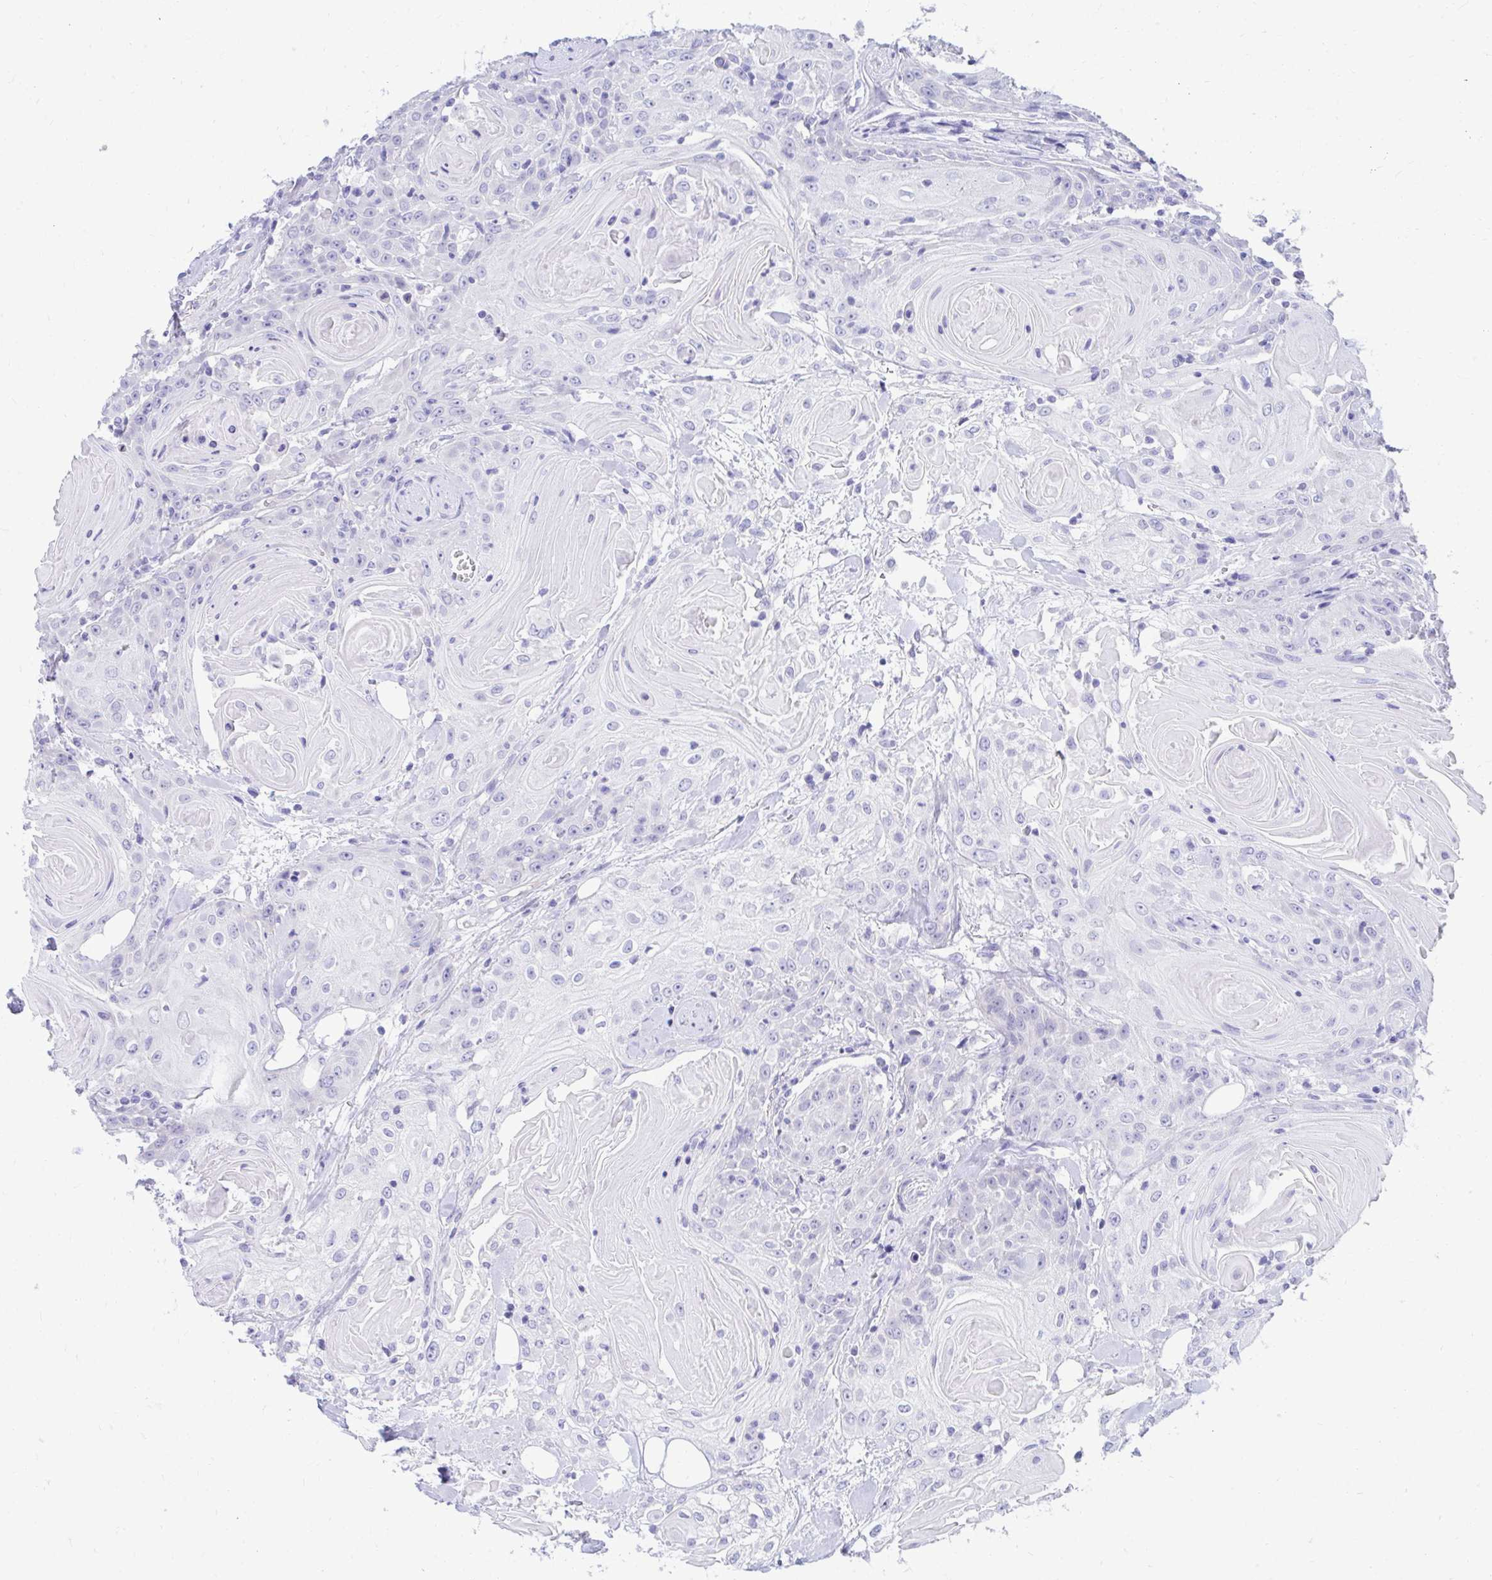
{"staining": {"intensity": "negative", "quantity": "none", "location": "none"}, "tissue": "head and neck cancer", "cell_type": "Tumor cells", "image_type": "cancer", "snomed": [{"axis": "morphology", "description": "Squamous cell carcinoma, NOS"}, {"axis": "topography", "description": "Head-Neck"}], "caption": "The micrograph exhibits no significant expression in tumor cells of head and neck squamous cell carcinoma.", "gene": "SHISA8", "patient": {"sex": "female", "age": 84}}